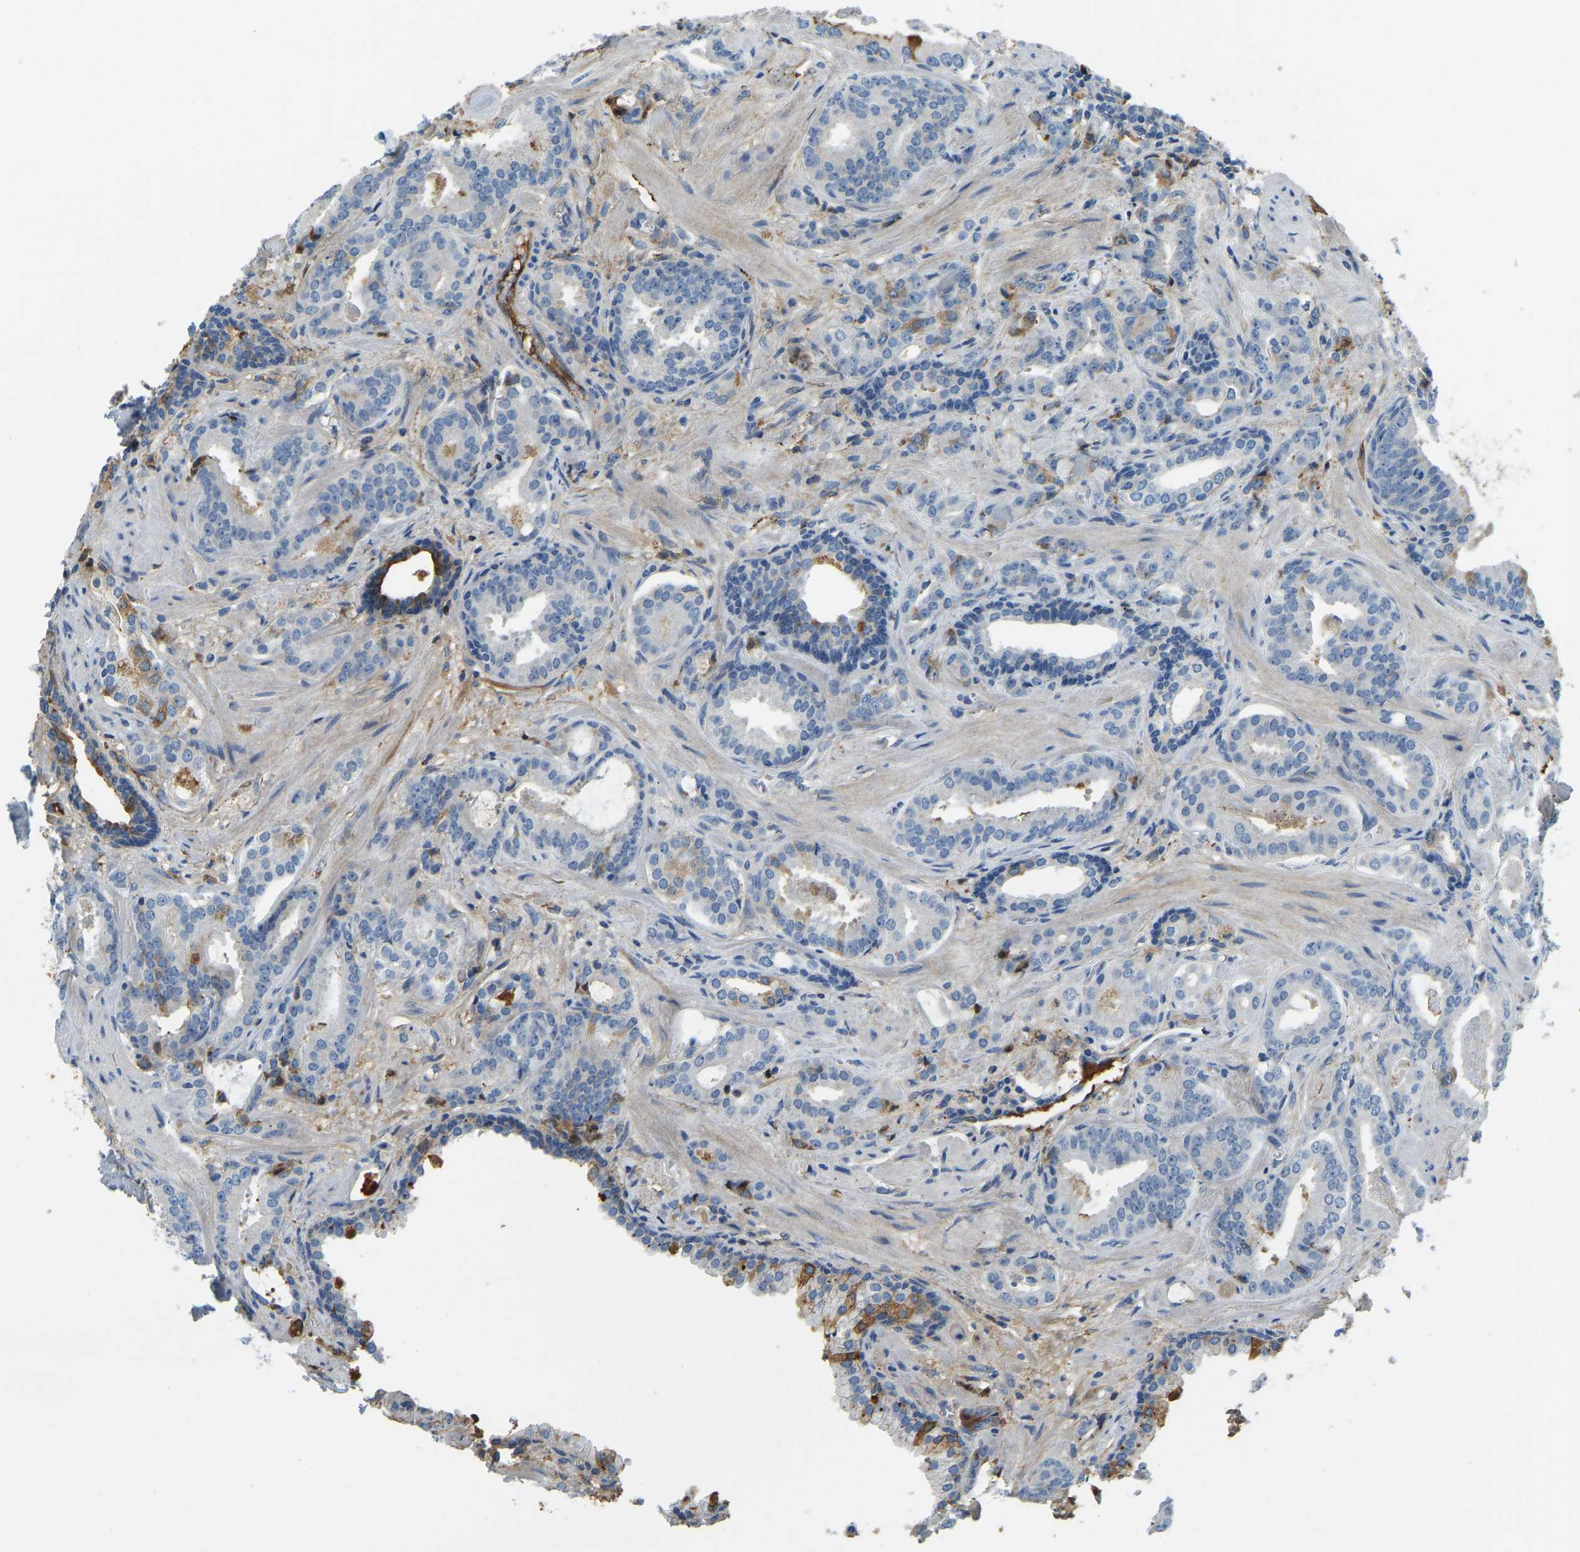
{"staining": {"intensity": "negative", "quantity": "none", "location": "none"}, "tissue": "prostate cancer", "cell_type": "Tumor cells", "image_type": "cancer", "snomed": [{"axis": "morphology", "description": "Adenocarcinoma, Low grade"}, {"axis": "topography", "description": "Prostate"}], "caption": "A photomicrograph of human adenocarcinoma (low-grade) (prostate) is negative for staining in tumor cells.", "gene": "THBS4", "patient": {"sex": "male", "age": 53}}